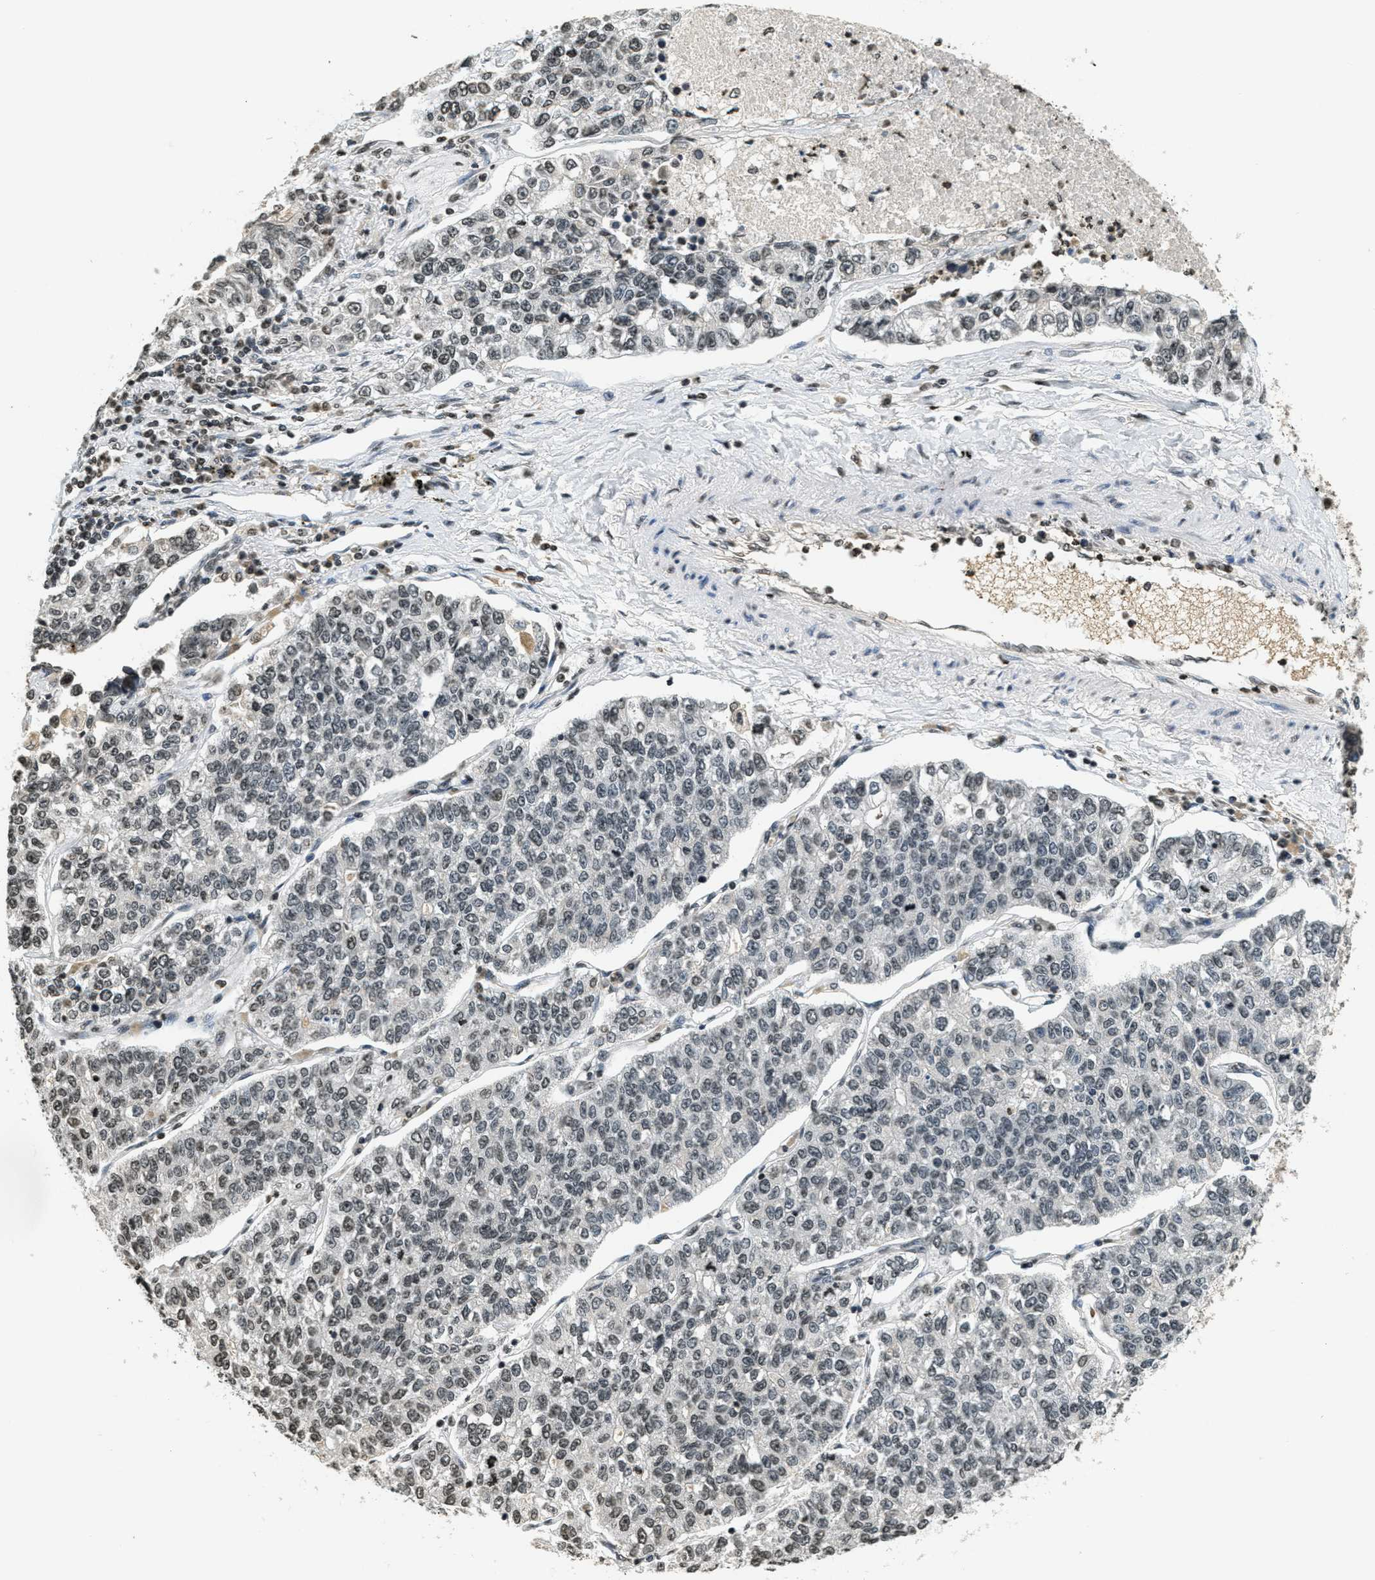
{"staining": {"intensity": "moderate", "quantity": "25%-75%", "location": "nuclear"}, "tissue": "lung cancer", "cell_type": "Tumor cells", "image_type": "cancer", "snomed": [{"axis": "morphology", "description": "Adenocarcinoma, NOS"}, {"axis": "topography", "description": "Lung"}], "caption": "Human adenocarcinoma (lung) stained with a protein marker reveals moderate staining in tumor cells.", "gene": "LDB2", "patient": {"sex": "male", "age": 49}}